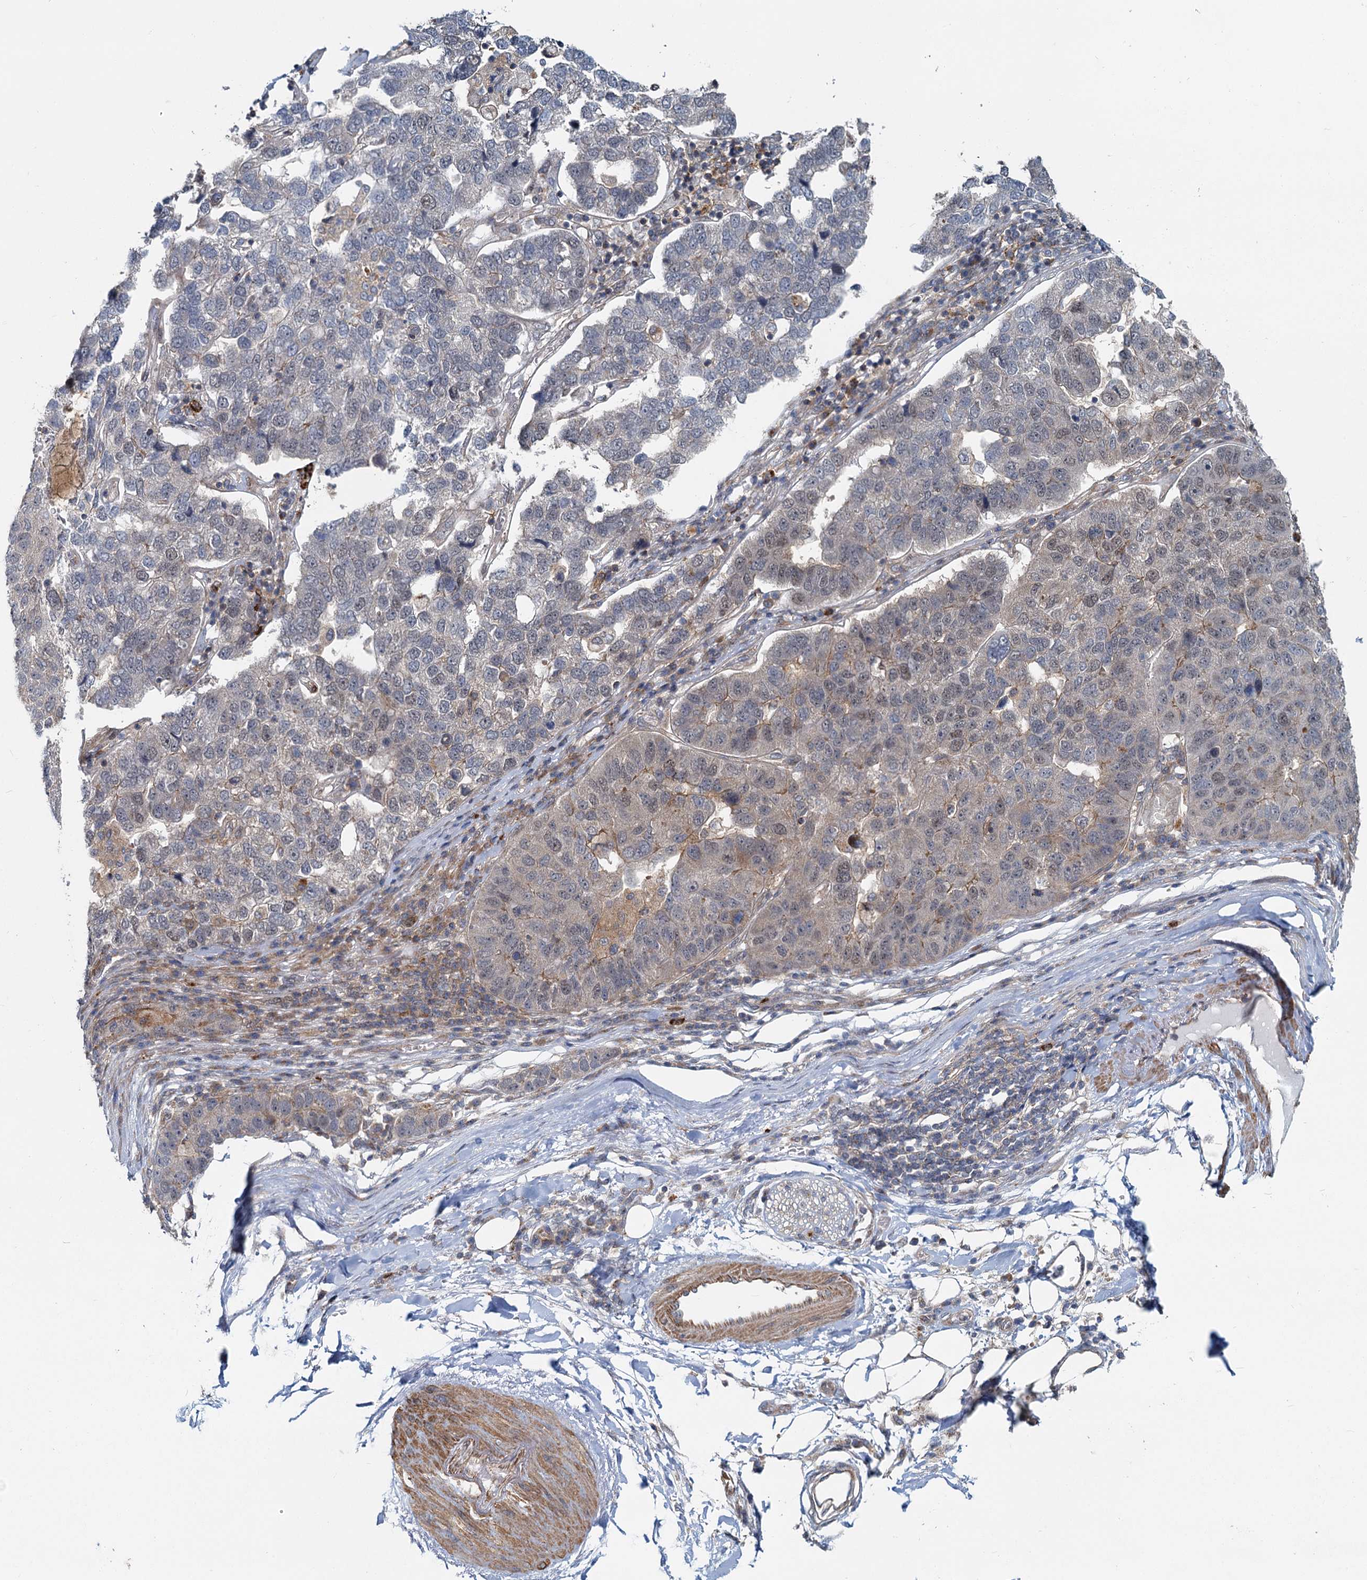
{"staining": {"intensity": "weak", "quantity": "<25%", "location": "cytoplasmic/membranous"}, "tissue": "pancreatic cancer", "cell_type": "Tumor cells", "image_type": "cancer", "snomed": [{"axis": "morphology", "description": "Adenocarcinoma, NOS"}, {"axis": "topography", "description": "Pancreas"}], "caption": "Immunohistochemistry histopathology image of neoplastic tissue: human pancreatic cancer stained with DAB demonstrates no significant protein positivity in tumor cells.", "gene": "ADCY2", "patient": {"sex": "female", "age": 61}}